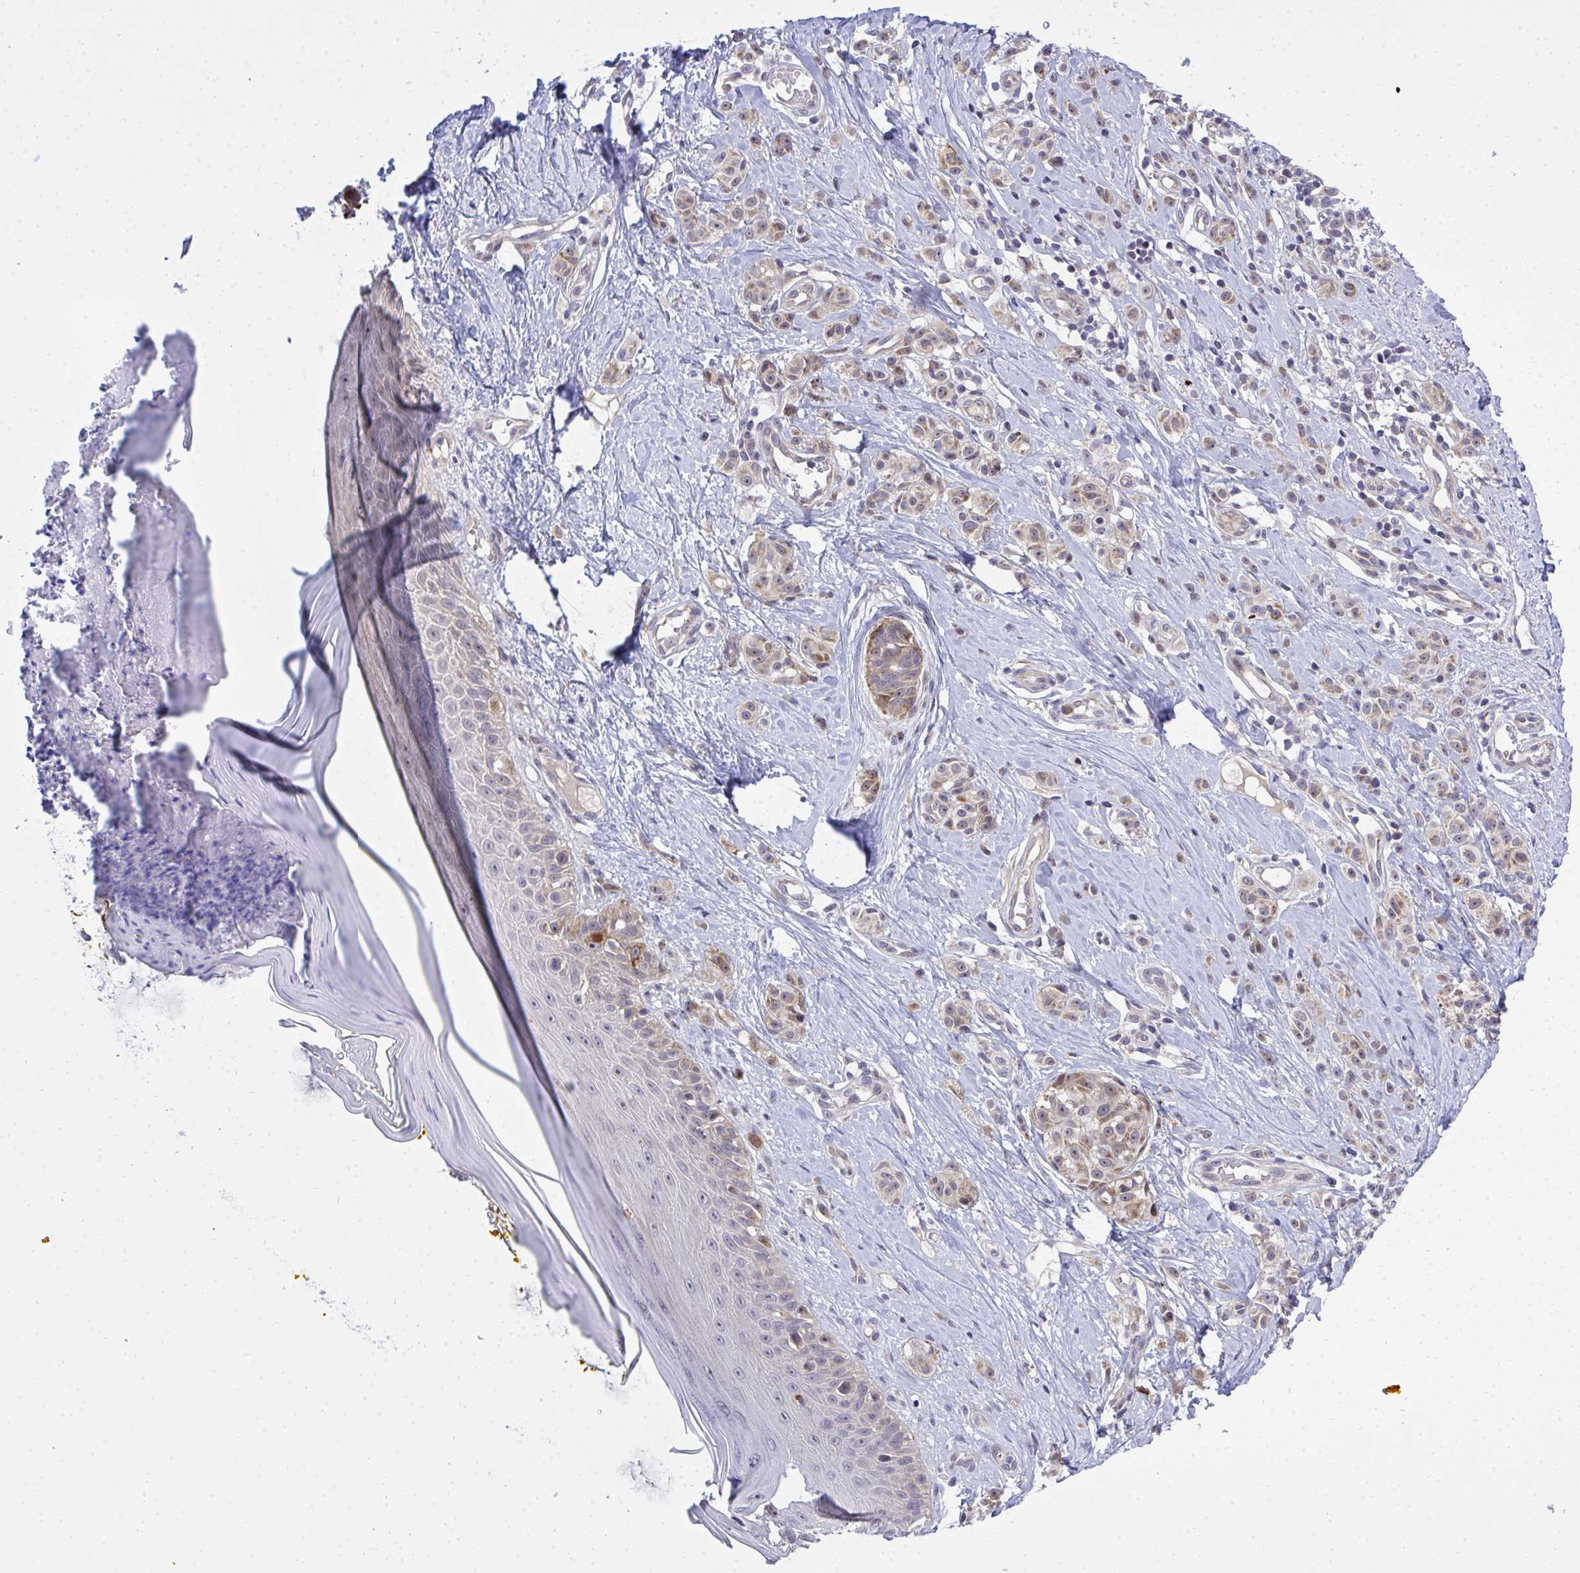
{"staining": {"intensity": "moderate", "quantity": "<25%", "location": "cytoplasmic/membranous"}, "tissue": "melanoma", "cell_type": "Tumor cells", "image_type": "cancer", "snomed": [{"axis": "morphology", "description": "Malignant melanoma, NOS"}, {"axis": "topography", "description": "Skin"}], "caption": "Malignant melanoma stained with DAB immunohistochemistry shows low levels of moderate cytoplasmic/membranous staining in about <25% of tumor cells.", "gene": "XAF1", "patient": {"sex": "male", "age": 74}}